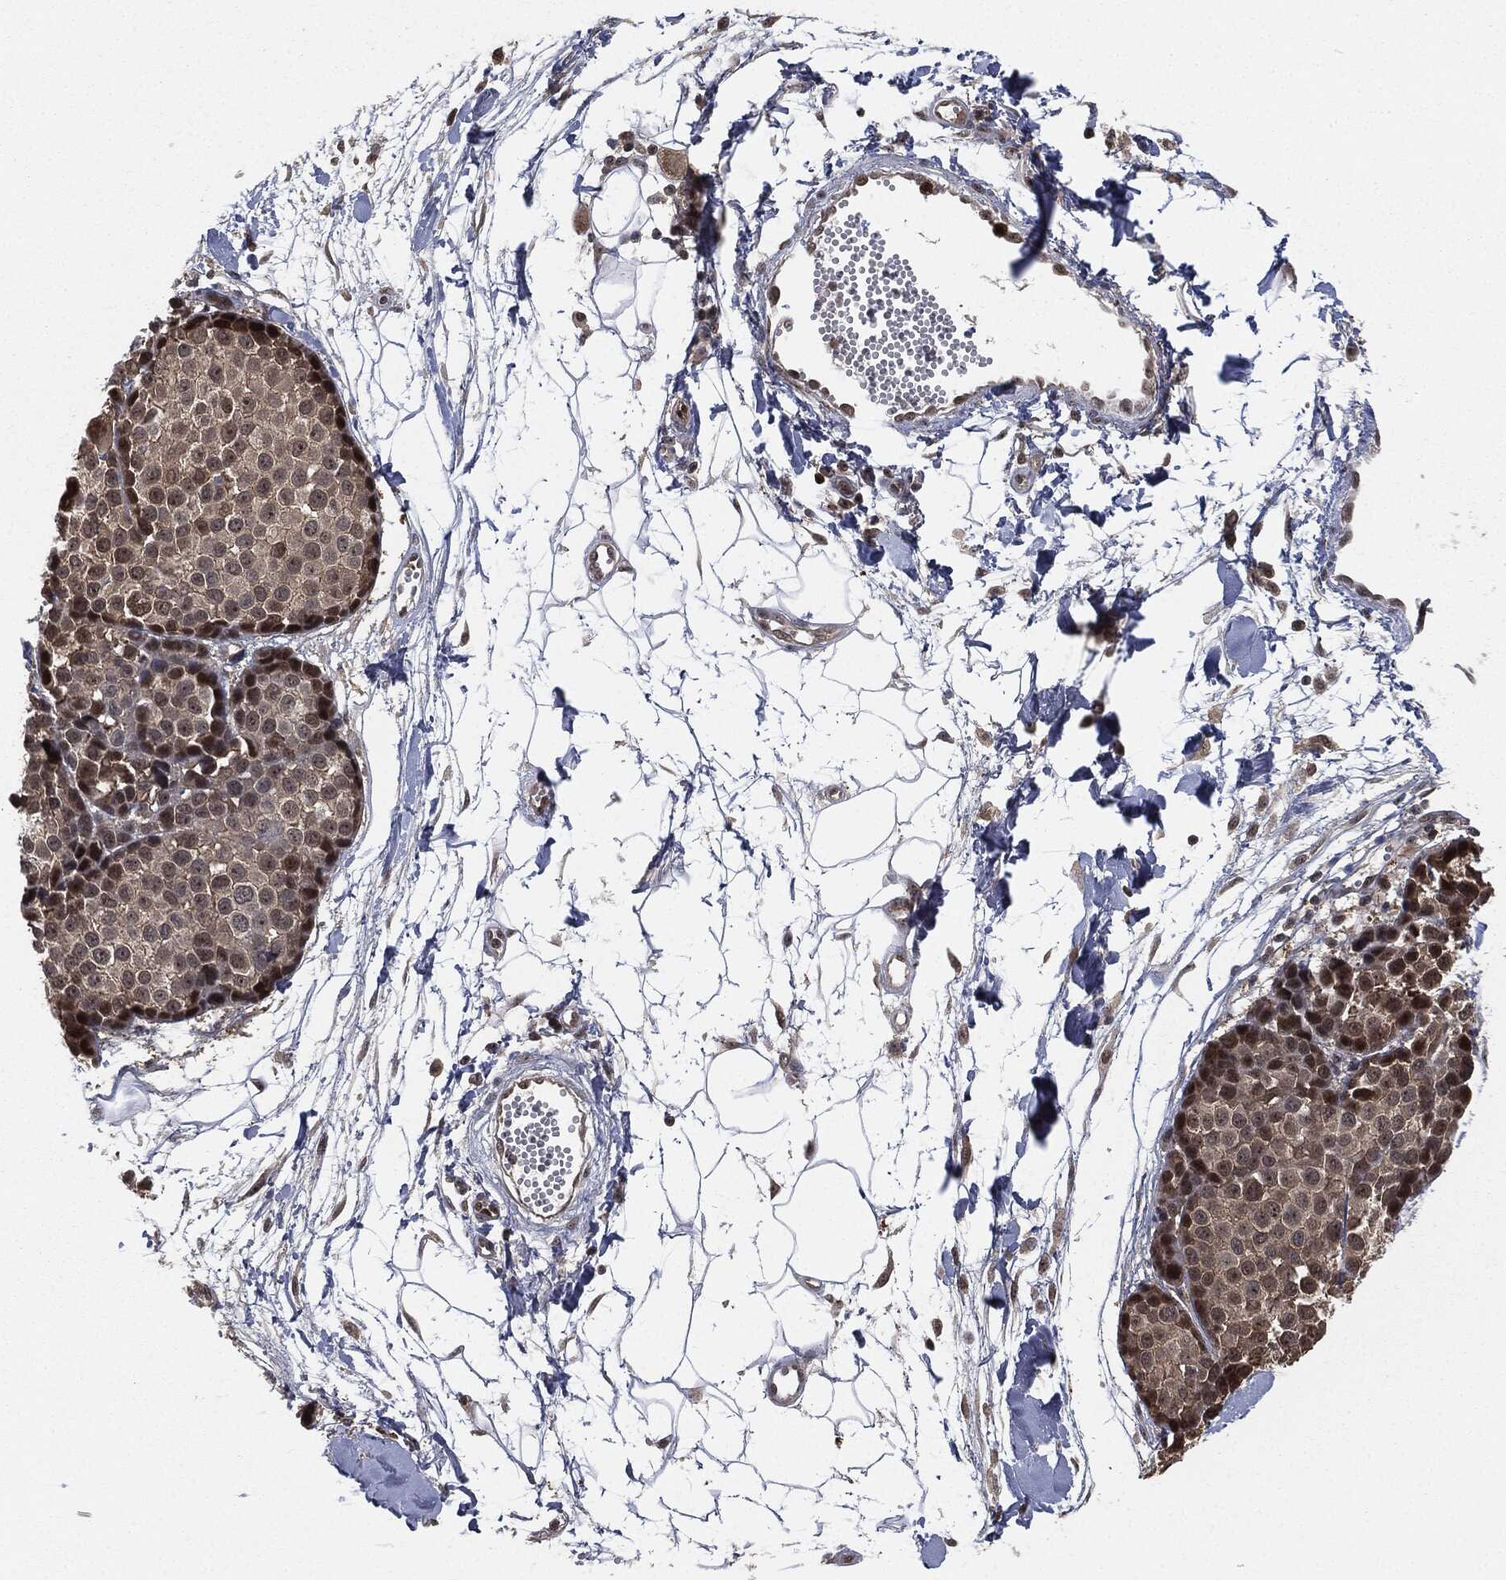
{"staining": {"intensity": "moderate", "quantity": "<25%", "location": "nuclear"}, "tissue": "melanoma", "cell_type": "Tumor cells", "image_type": "cancer", "snomed": [{"axis": "morphology", "description": "Malignant melanoma, NOS"}, {"axis": "topography", "description": "Skin"}], "caption": "Protein expression analysis of malignant melanoma displays moderate nuclear positivity in about <25% of tumor cells.", "gene": "CAPRIN2", "patient": {"sex": "female", "age": 86}}